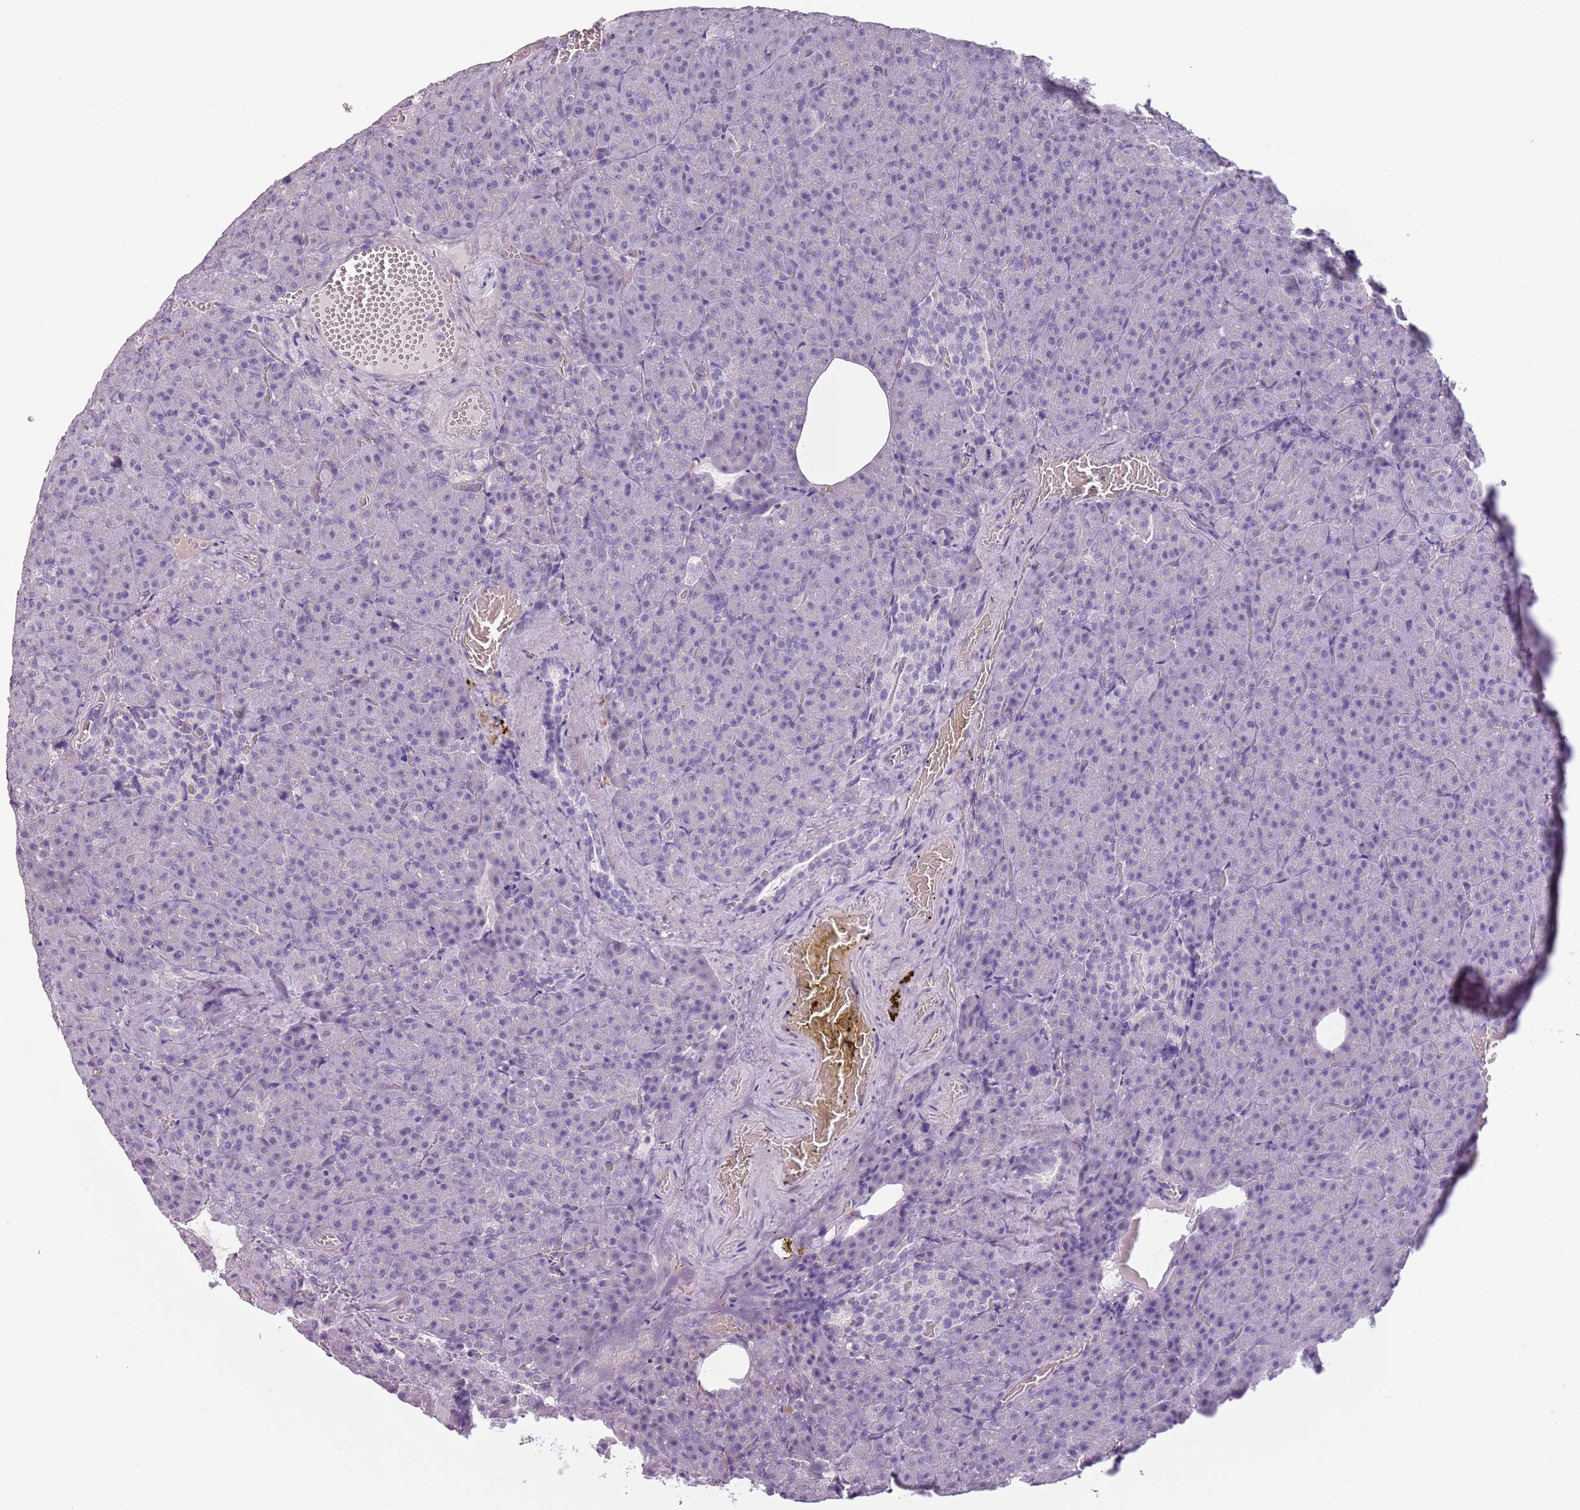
{"staining": {"intensity": "negative", "quantity": "none", "location": "none"}, "tissue": "pancreas", "cell_type": "Exocrine glandular cells", "image_type": "normal", "snomed": [{"axis": "morphology", "description": "Normal tissue, NOS"}, {"axis": "topography", "description": "Pancreas"}], "caption": "Immunohistochemistry (IHC) histopathology image of unremarkable pancreas stained for a protein (brown), which exhibits no staining in exocrine glandular cells.", "gene": "PIEZO1", "patient": {"sex": "female", "age": 74}}